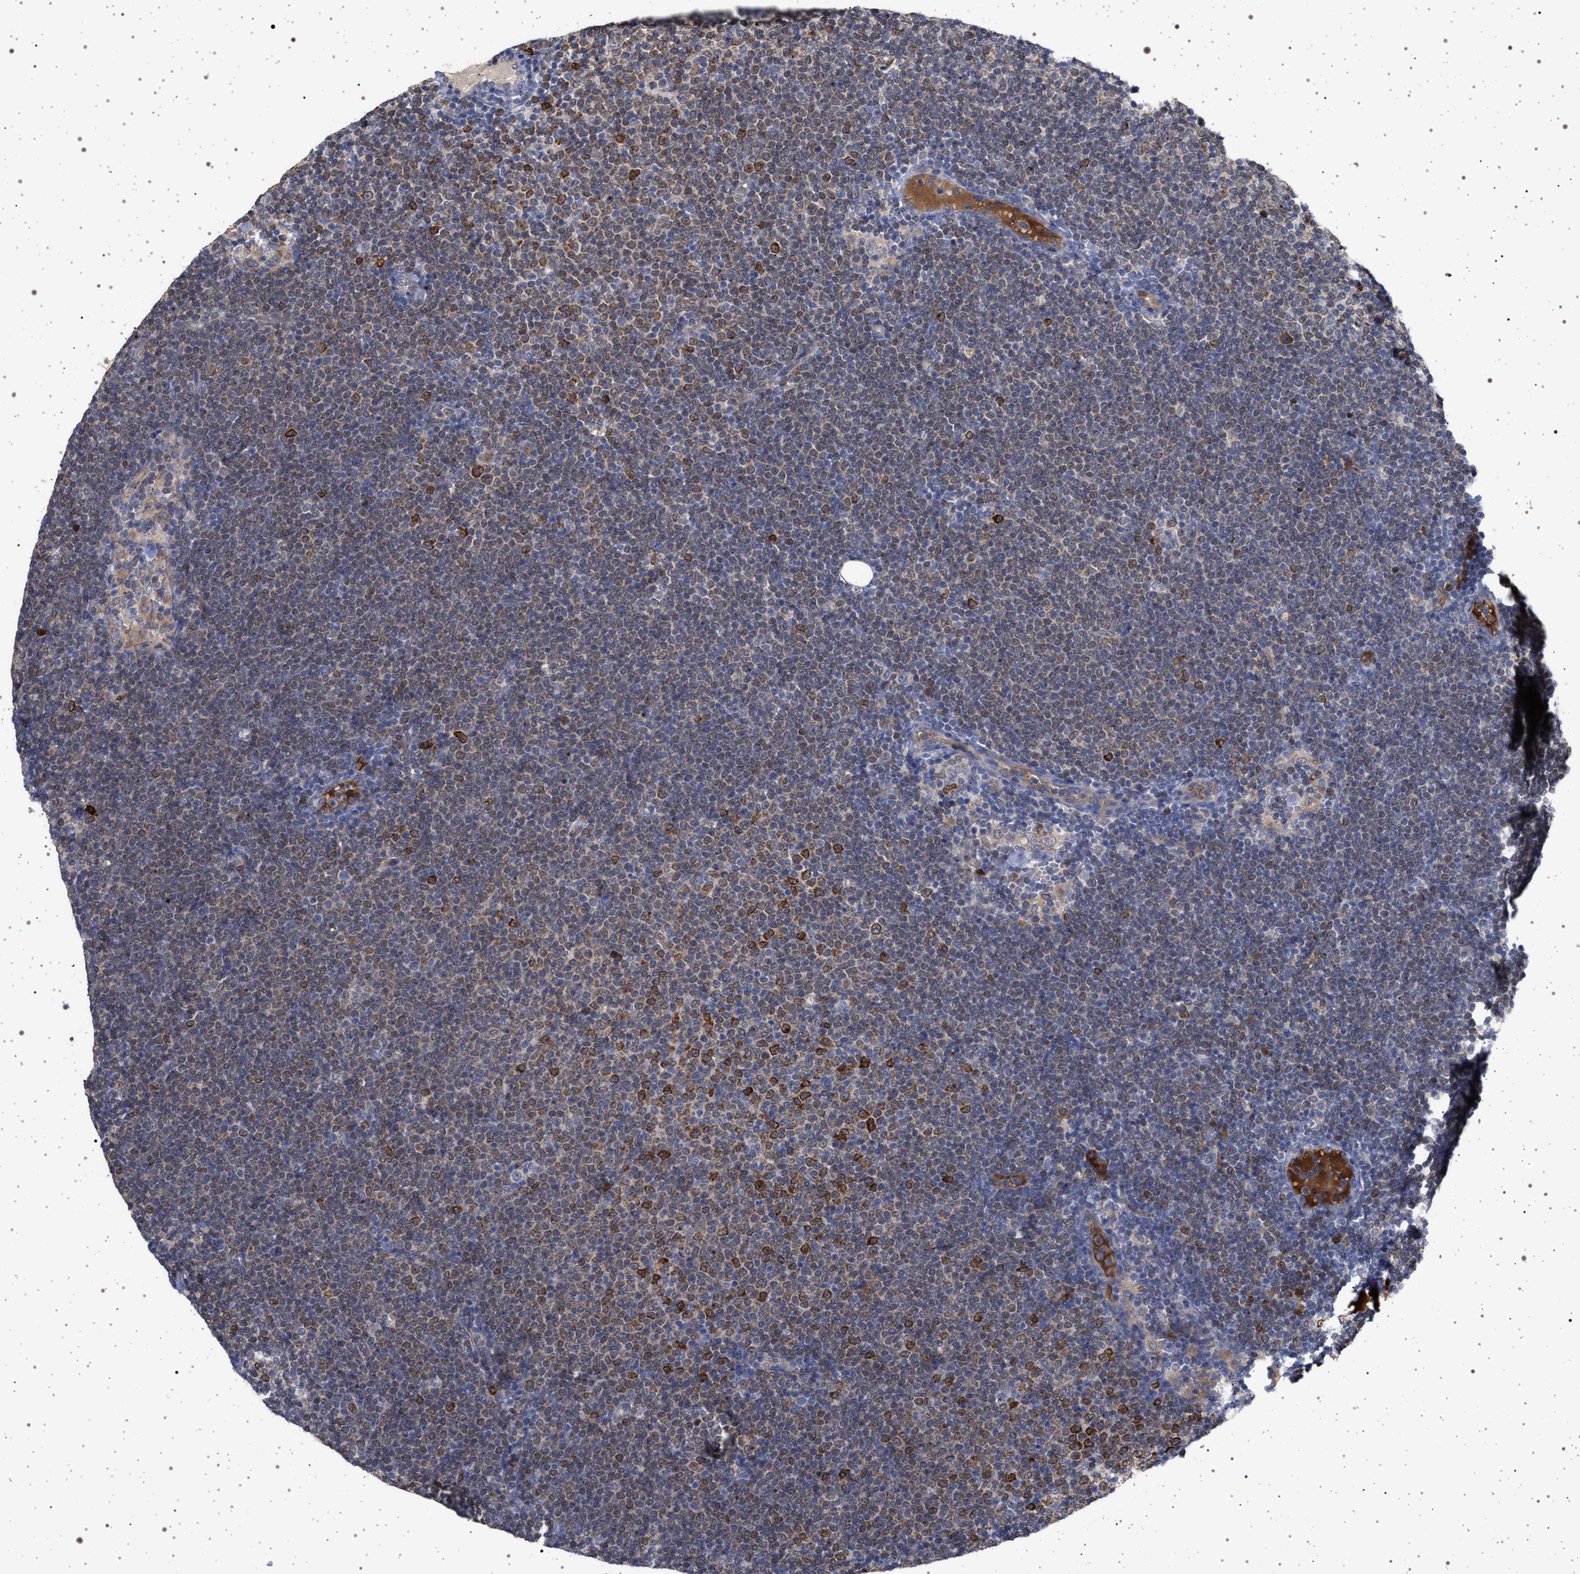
{"staining": {"intensity": "moderate", "quantity": "25%-75%", "location": "nuclear"}, "tissue": "lymphoma", "cell_type": "Tumor cells", "image_type": "cancer", "snomed": [{"axis": "morphology", "description": "Malignant lymphoma, non-Hodgkin's type, Low grade"}, {"axis": "topography", "description": "Lymph node"}], "caption": "Lymphoma stained for a protein (brown) exhibits moderate nuclear positive positivity in approximately 25%-75% of tumor cells.", "gene": "RBM48", "patient": {"sex": "female", "age": 53}}